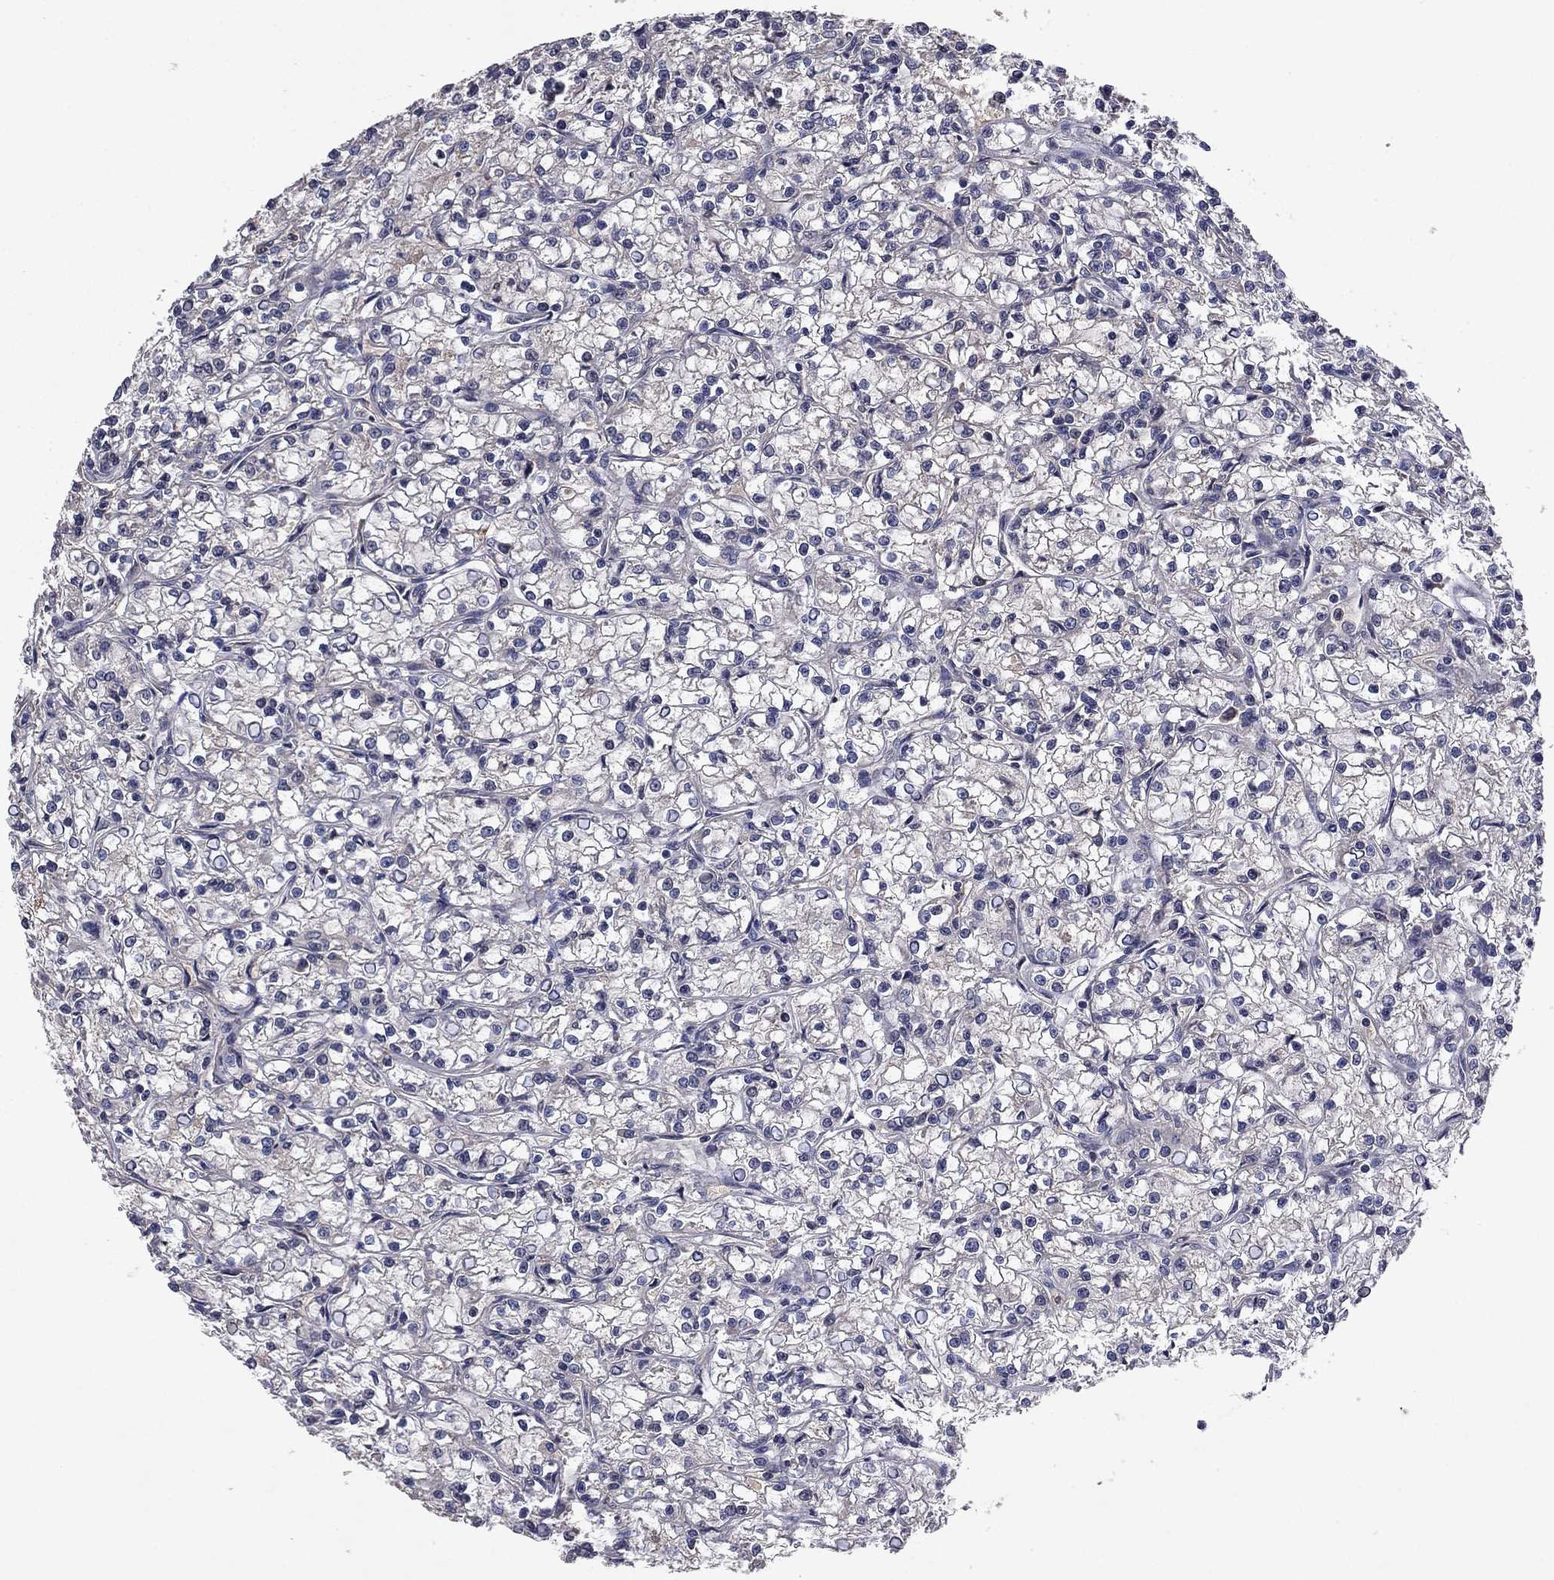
{"staining": {"intensity": "negative", "quantity": "none", "location": "none"}, "tissue": "renal cancer", "cell_type": "Tumor cells", "image_type": "cancer", "snomed": [{"axis": "morphology", "description": "Adenocarcinoma, NOS"}, {"axis": "topography", "description": "Kidney"}], "caption": "High power microscopy micrograph of an IHC histopathology image of renal cancer, revealing no significant staining in tumor cells.", "gene": "PROS1", "patient": {"sex": "female", "age": 59}}